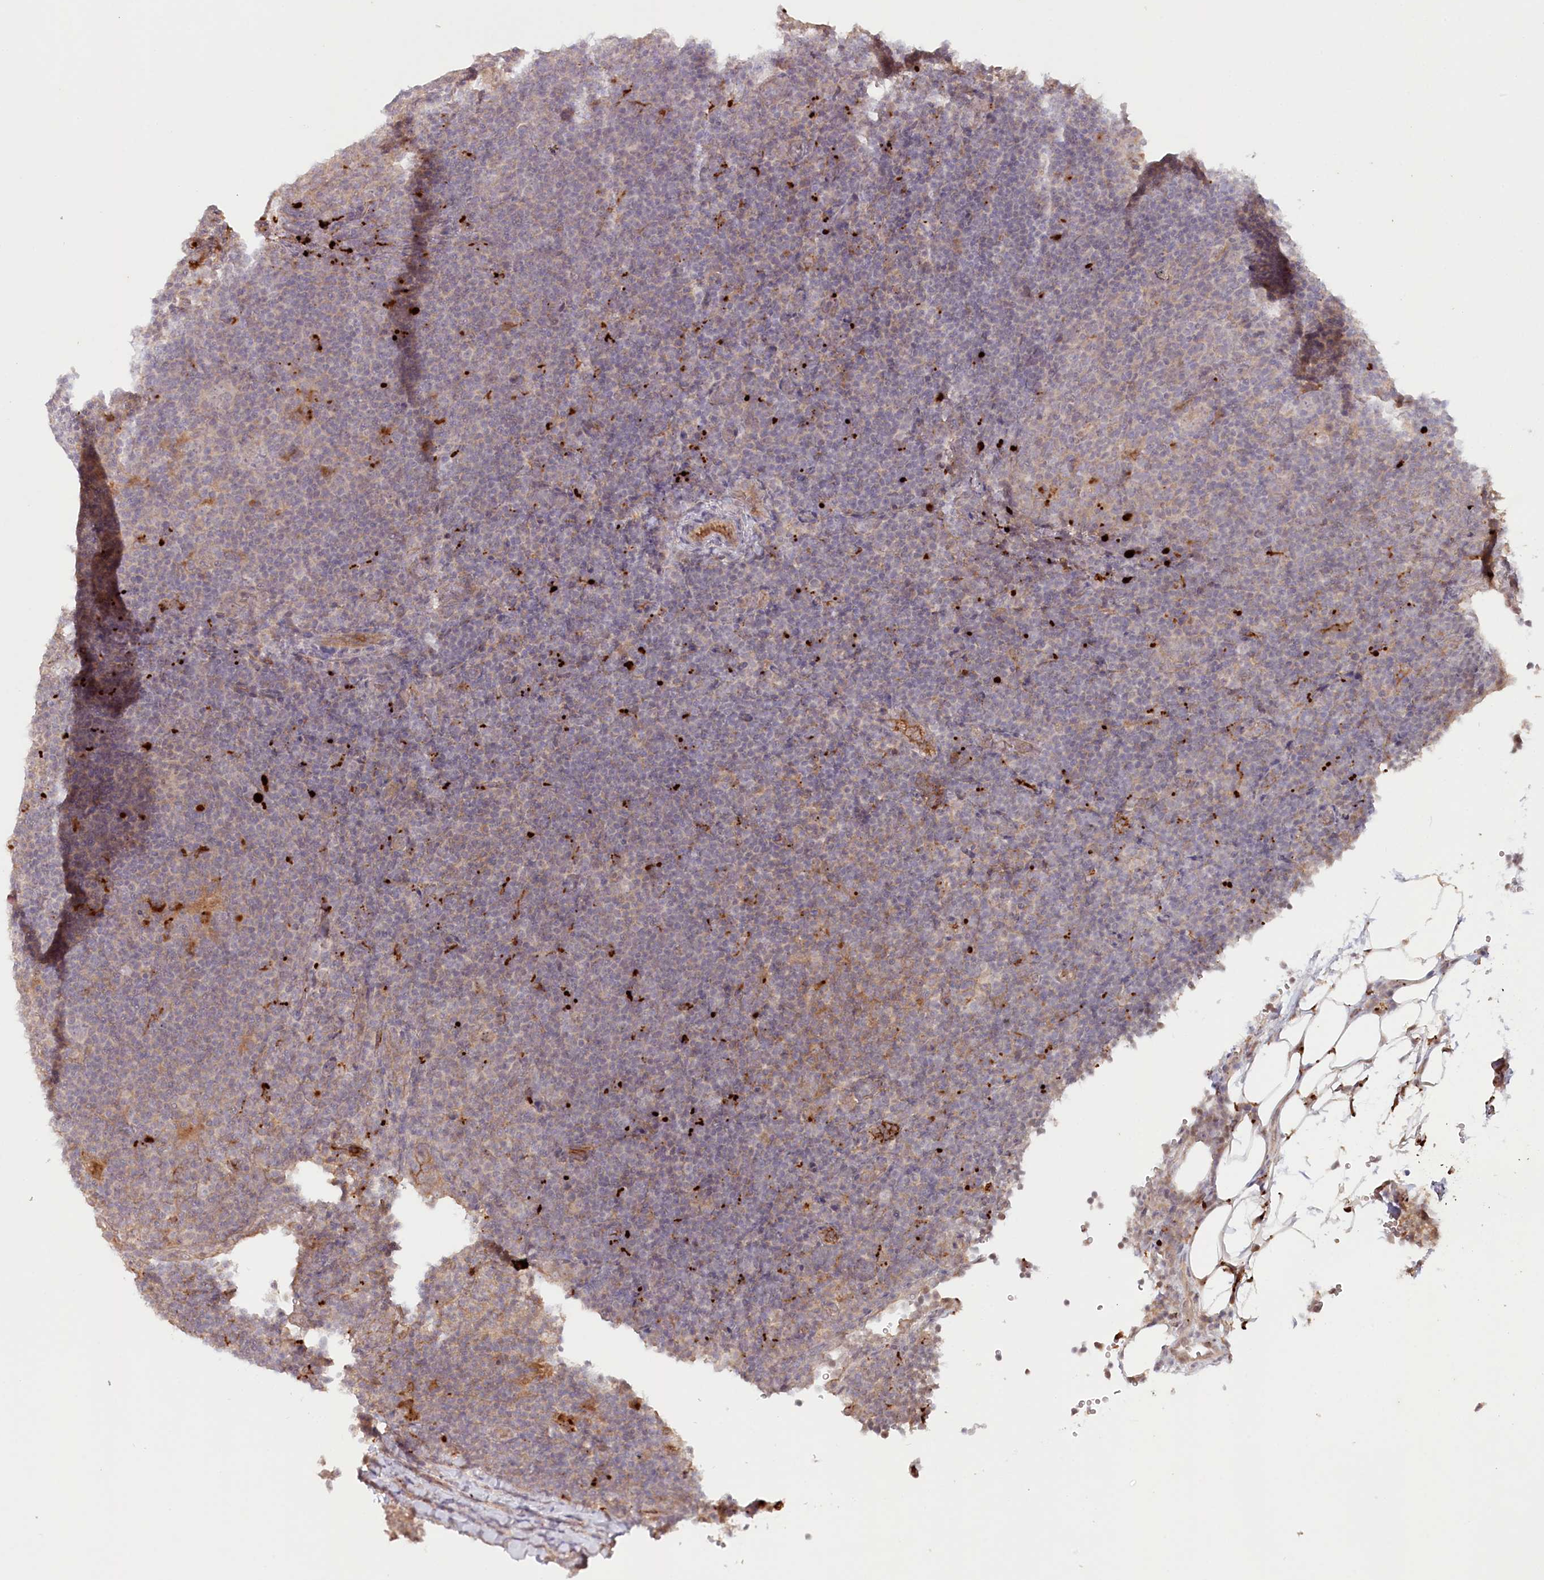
{"staining": {"intensity": "negative", "quantity": "none", "location": "none"}, "tissue": "lymphoma", "cell_type": "Tumor cells", "image_type": "cancer", "snomed": [{"axis": "morphology", "description": "Hodgkin's disease, NOS"}, {"axis": "topography", "description": "Lymph node"}], "caption": "Tumor cells are negative for brown protein staining in lymphoma.", "gene": "PSAPL1", "patient": {"sex": "female", "age": 57}}